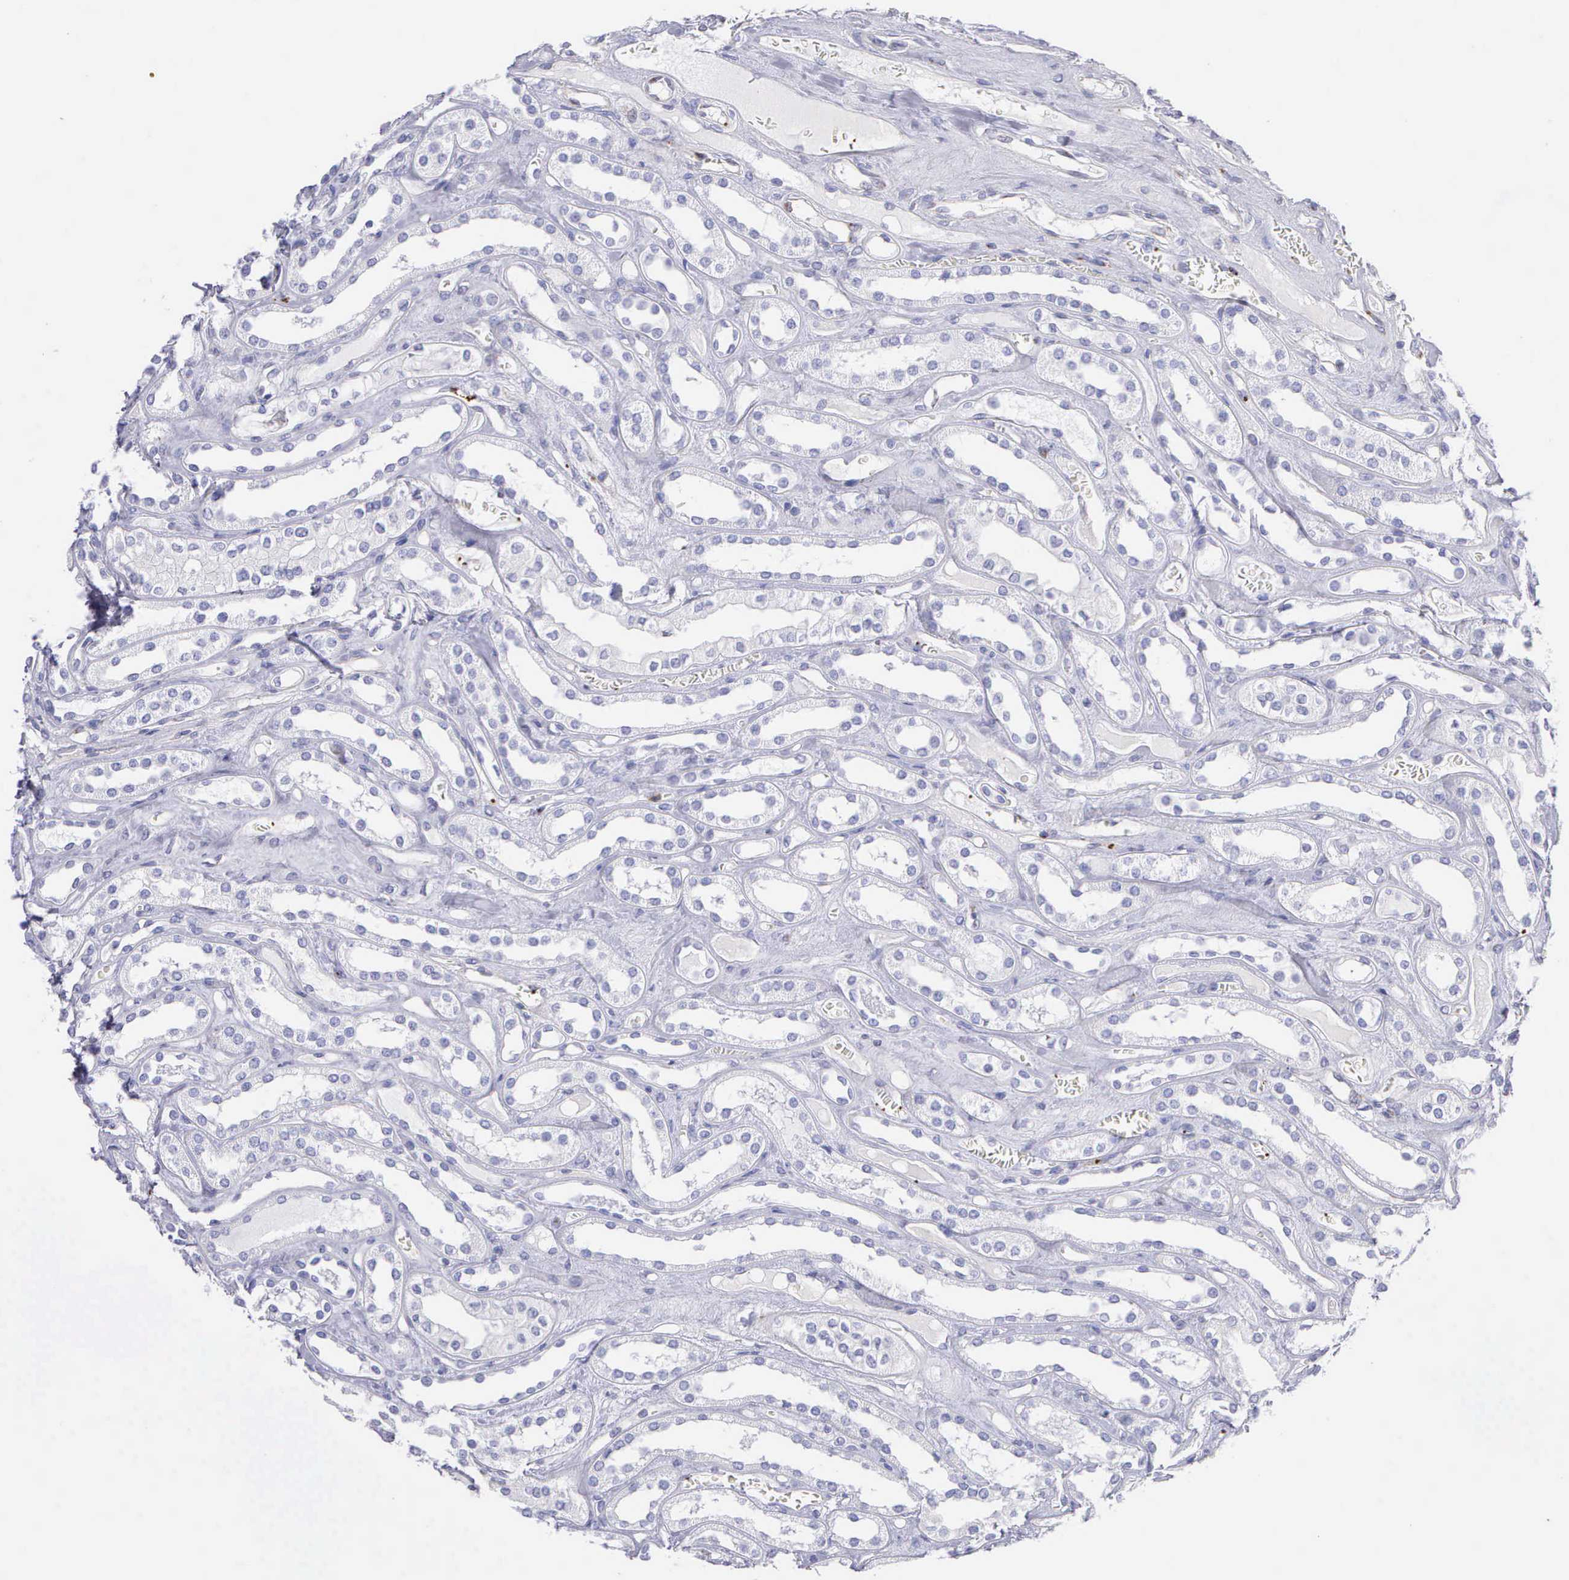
{"staining": {"intensity": "negative", "quantity": "none", "location": "none"}, "tissue": "kidney", "cell_type": "Cells in glomeruli", "image_type": "normal", "snomed": [{"axis": "morphology", "description": "Normal tissue, NOS"}, {"axis": "topography", "description": "Kidney"}], "caption": "A high-resolution photomicrograph shows immunohistochemistry staining of benign kidney, which reveals no significant staining in cells in glomeruli.", "gene": "SRGN", "patient": {"sex": "female", "age": 52}}